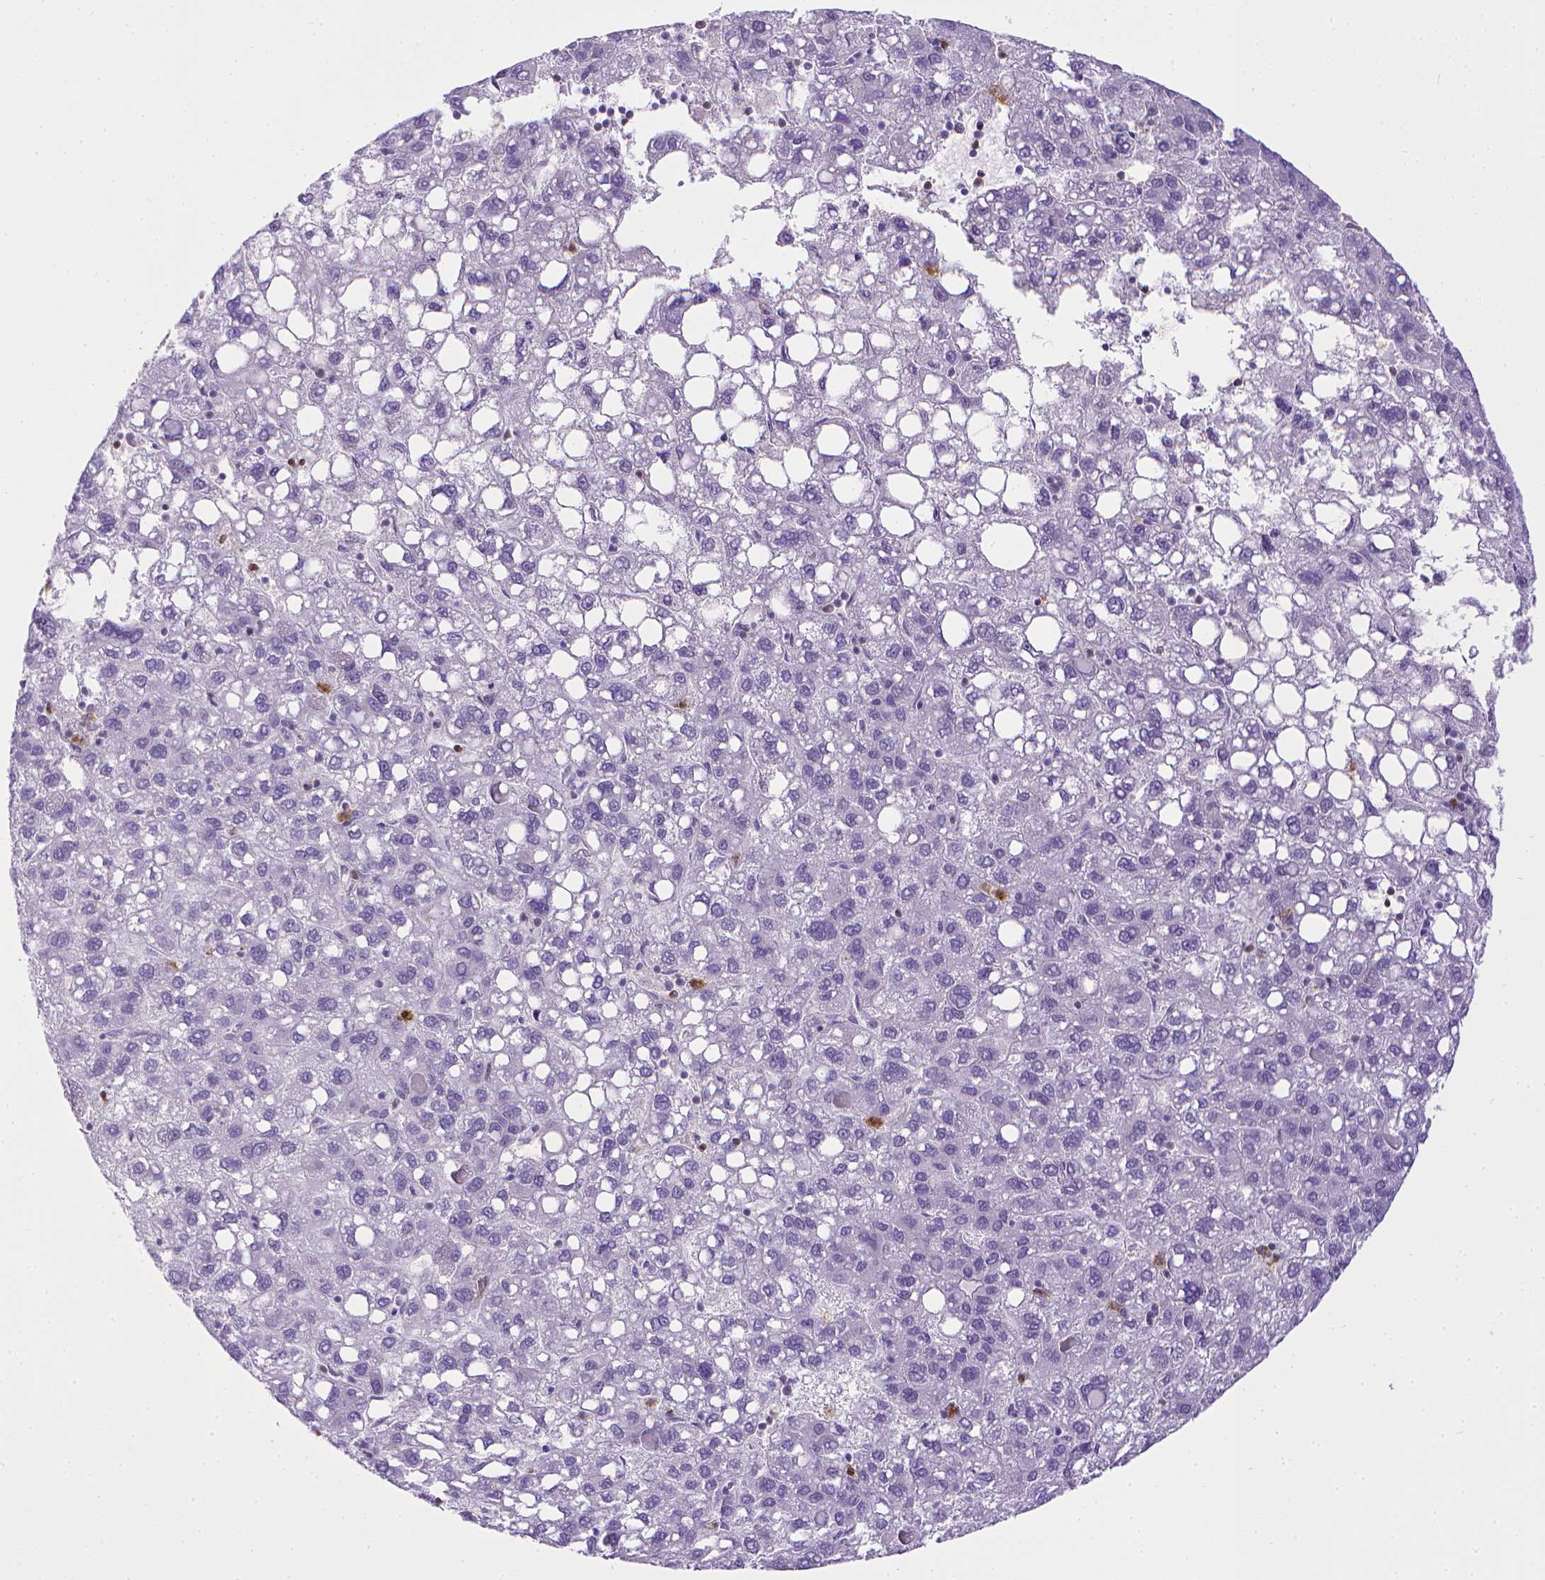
{"staining": {"intensity": "negative", "quantity": "none", "location": "none"}, "tissue": "liver cancer", "cell_type": "Tumor cells", "image_type": "cancer", "snomed": [{"axis": "morphology", "description": "Carcinoma, Hepatocellular, NOS"}, {"axis": "topography", "description": "Liver"}], "caption": "There is no significant staining in tumor cells of liver hepatocellular carcinoma.", "gene": "ITGAM", "patient": {"sex": "female", "age": 82}}